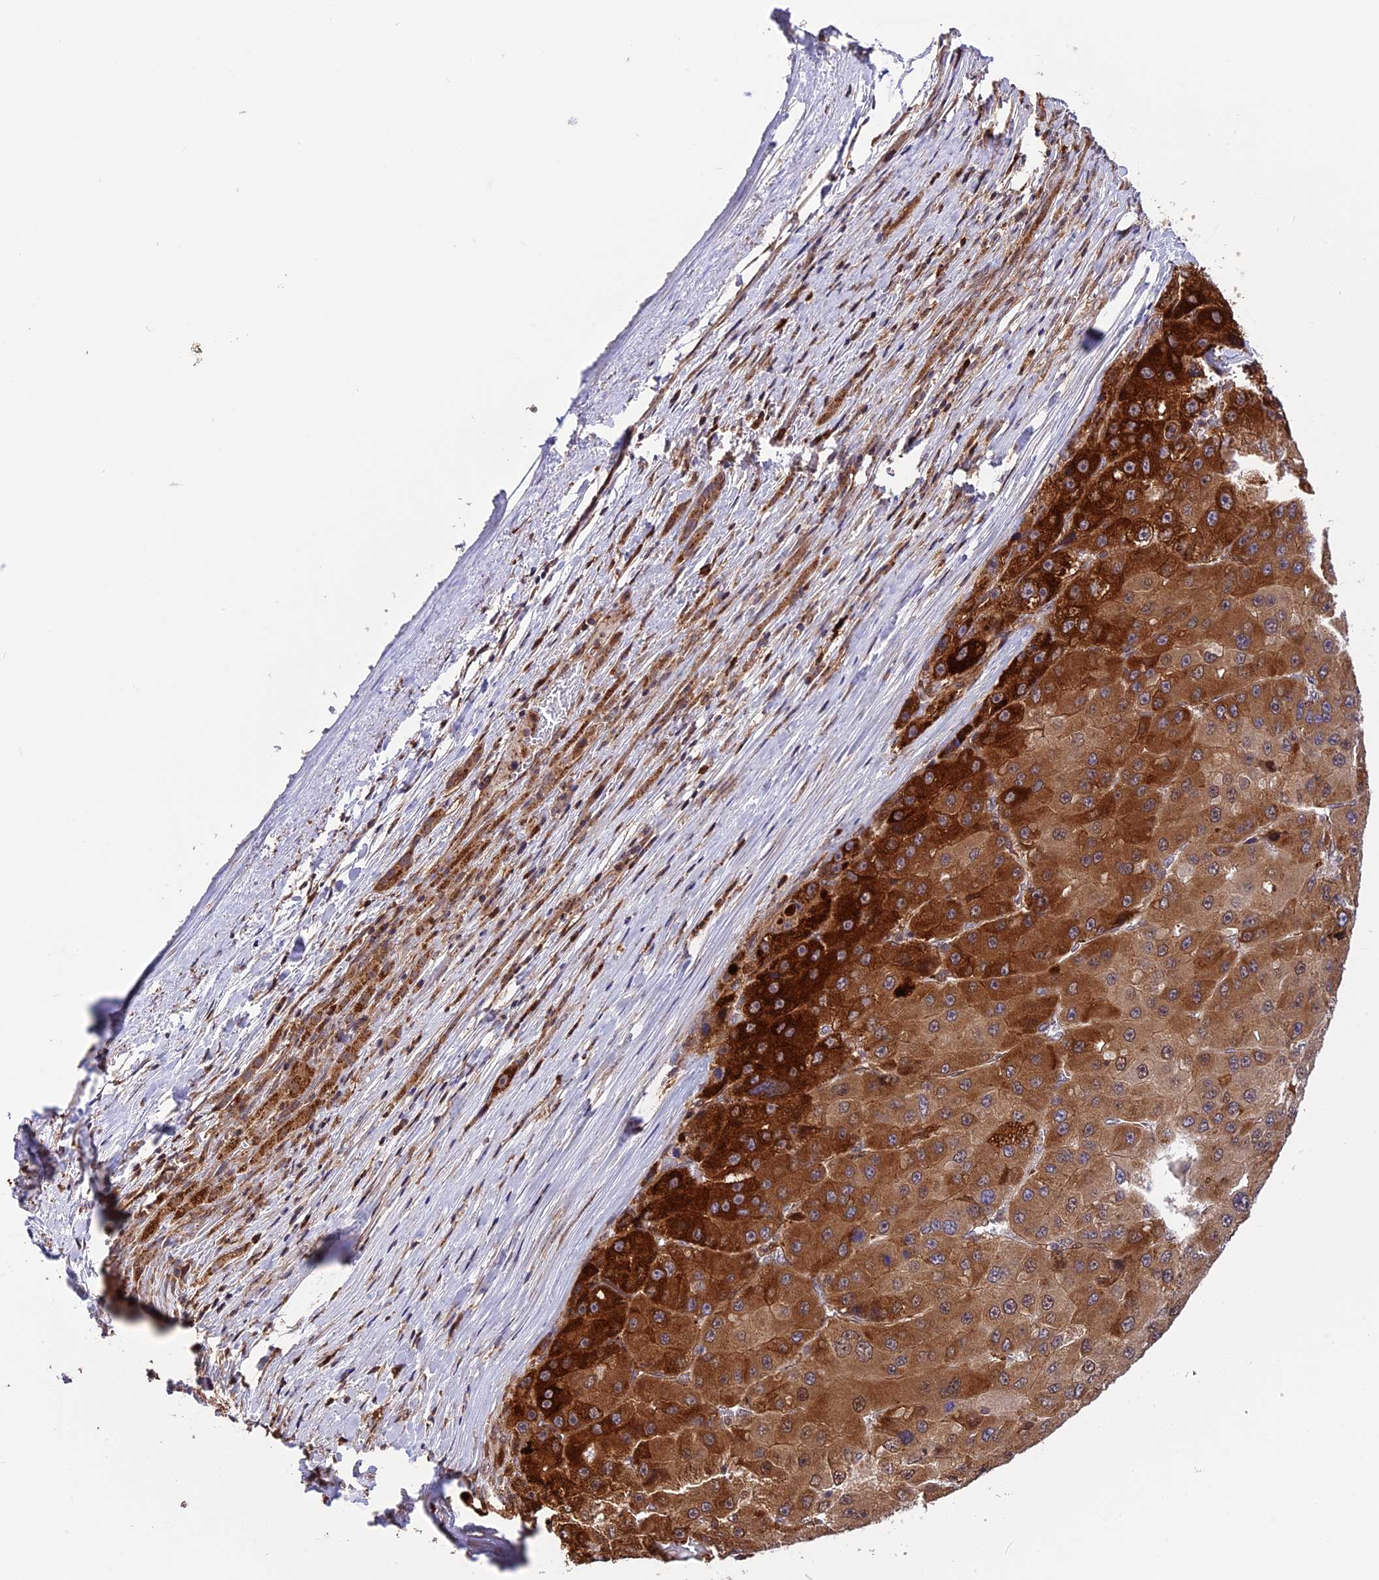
{"staining": {"intensity": "strong", "quantity": ">75%", "location": "cytoplasmic/membranous"}, "tissue": "liver cancer", "cell_type": "Tumor cells", "image_type": "cancer", "snomed": [{"axis": "morphology", "description": "Carcinoma, Hepatocellular, NOS"}, {"axis": "topography", "description": "Liver"}], "caption": "Immunohistochemistry (IHC) of human liver cancer reveals high levels of strong cytoplasmic/membranous positivity in about >75% of tumor cells.", "gene": "HERPUD1", "patient": {"sex": "female", "age": 73}}